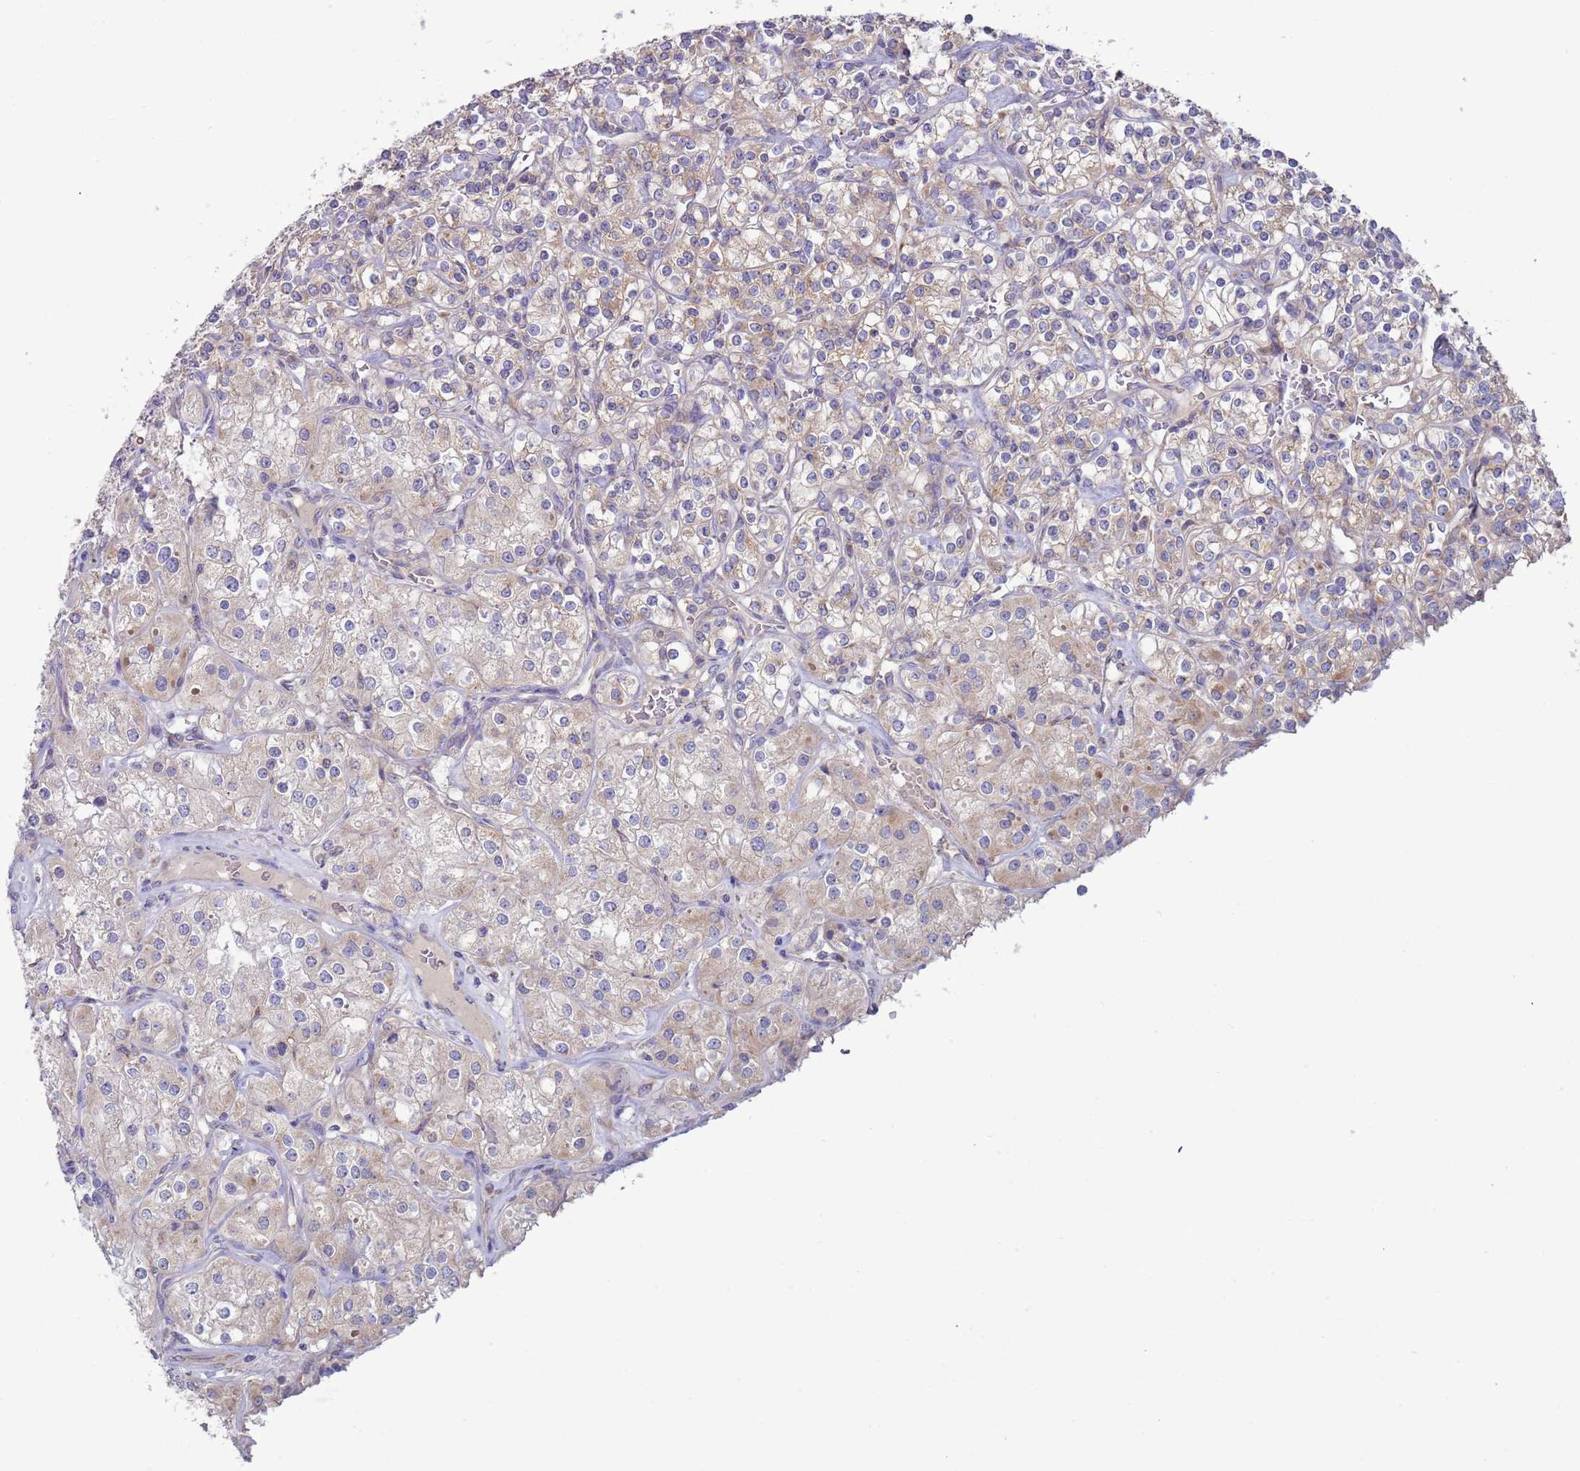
{"staining": {"intensity": "weak", "quantity": "25%-75%", "location": "cytoplasmic/membranous"}, "tissue": "renal cancer", "cell_type": "Tumor cells", "image_type": "cancer", "snomed": [{"axis": "morphology", "description": "Adenocarcinoma, NOS"}, {"axis": "topography", "description": "Kidney"}], "caption": "Protein expression analysis of human renal cancer reveals weak cytoplasmic/membranous positivity in about 25%-75% of tumor cells.", "gene": "UQCRQ", "patient": {"sex": "male", "age": 77}}